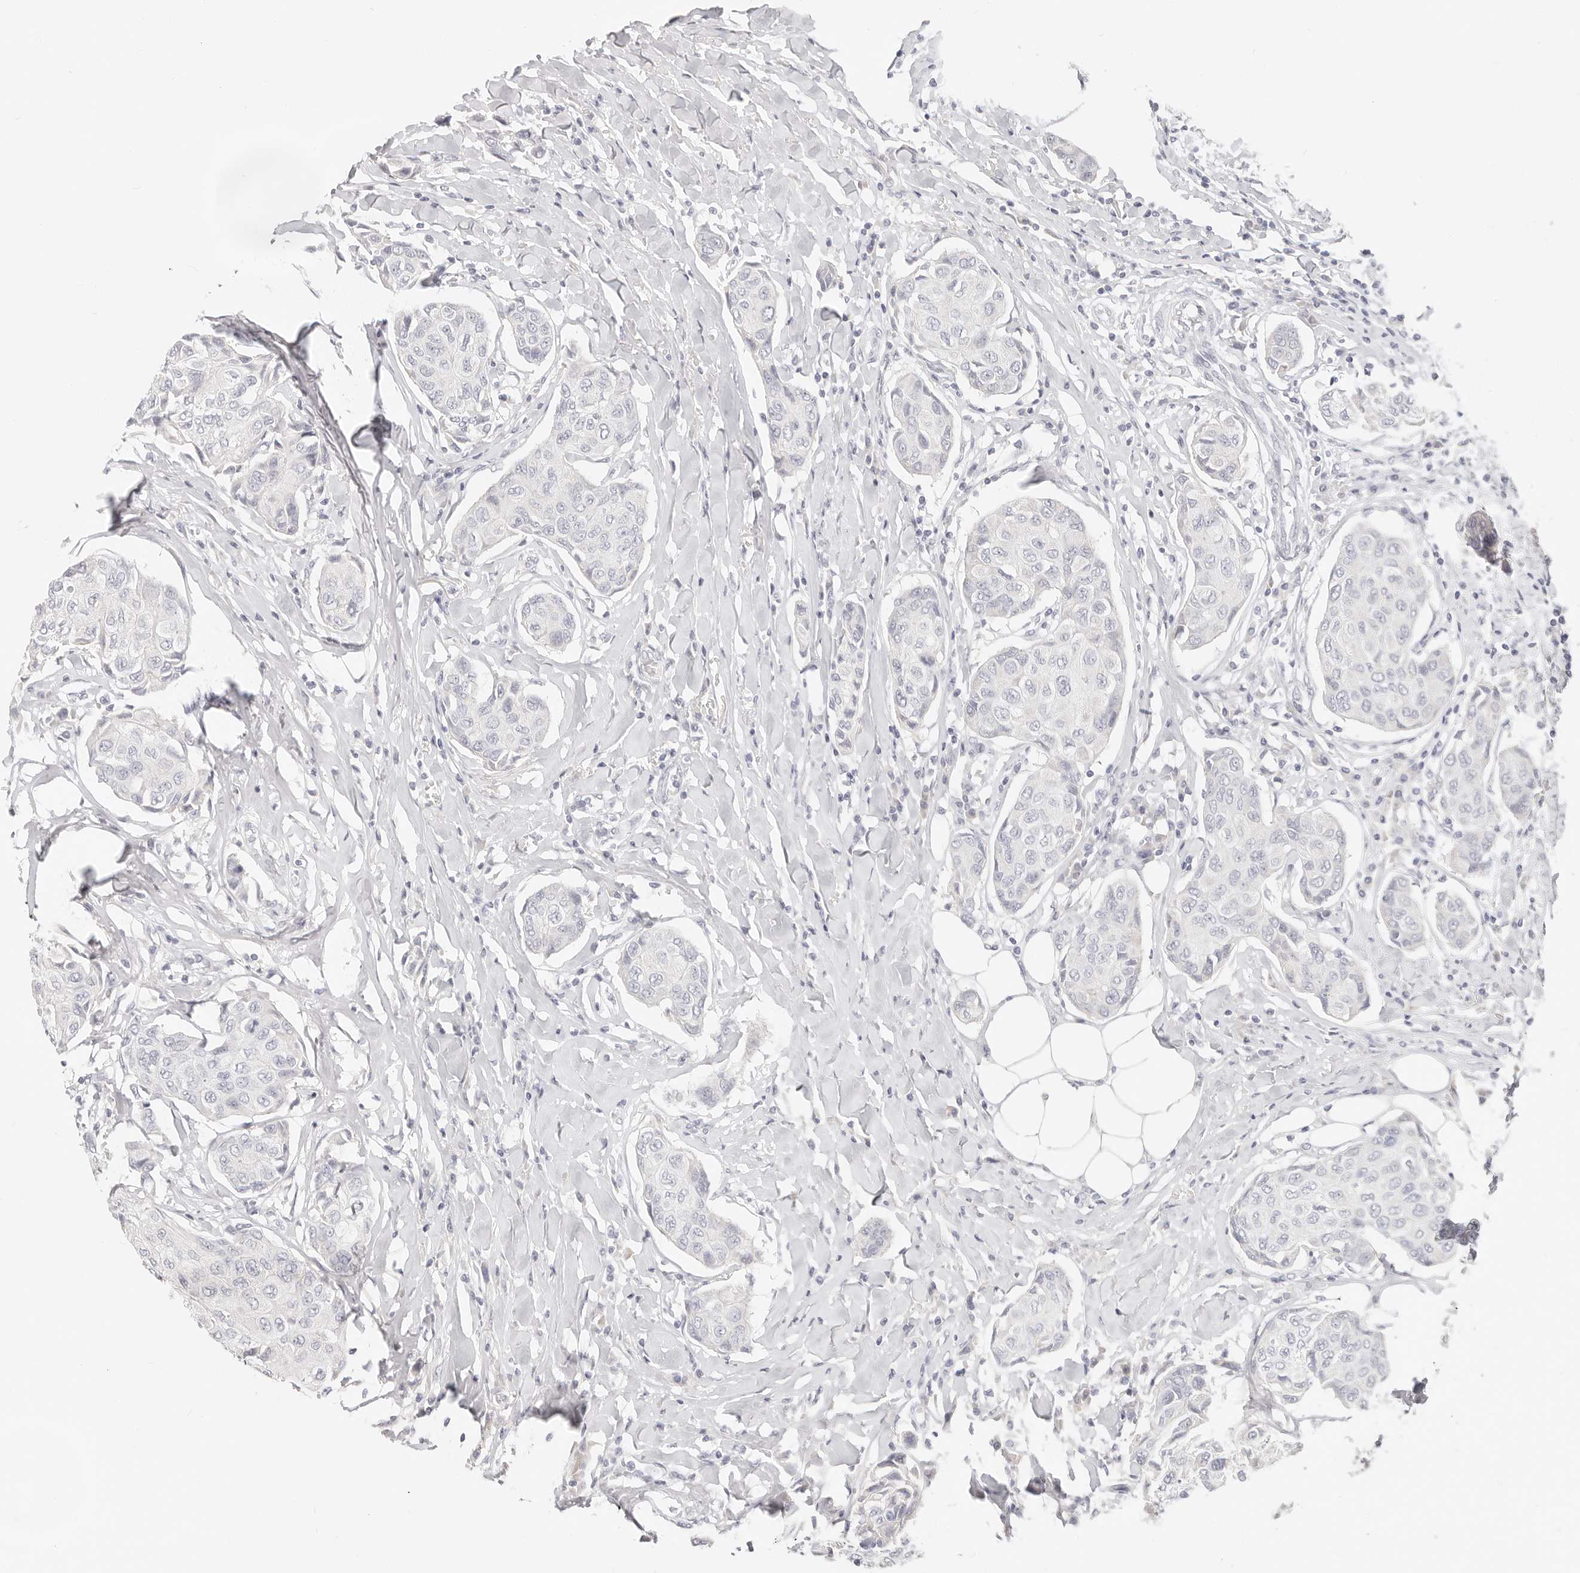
{"staining": {"intensity": "negative", "quantity": "none", "location": "none"}, "tissue": "breast cancer", "cell_type": "Tumor cells", "image_type": "cancer", "snomed": [{"axis": "morphology", "description": "Duct carcinoma"}, {"axis": "topography", "description": "Breast"}], "caption": "Protein analysis of breast cancer (invasive ductal carcinoma) displays no significant expression in tumor cells.", "gene": "ASCL1", "patient": {"sex": "female", "age": 80}}